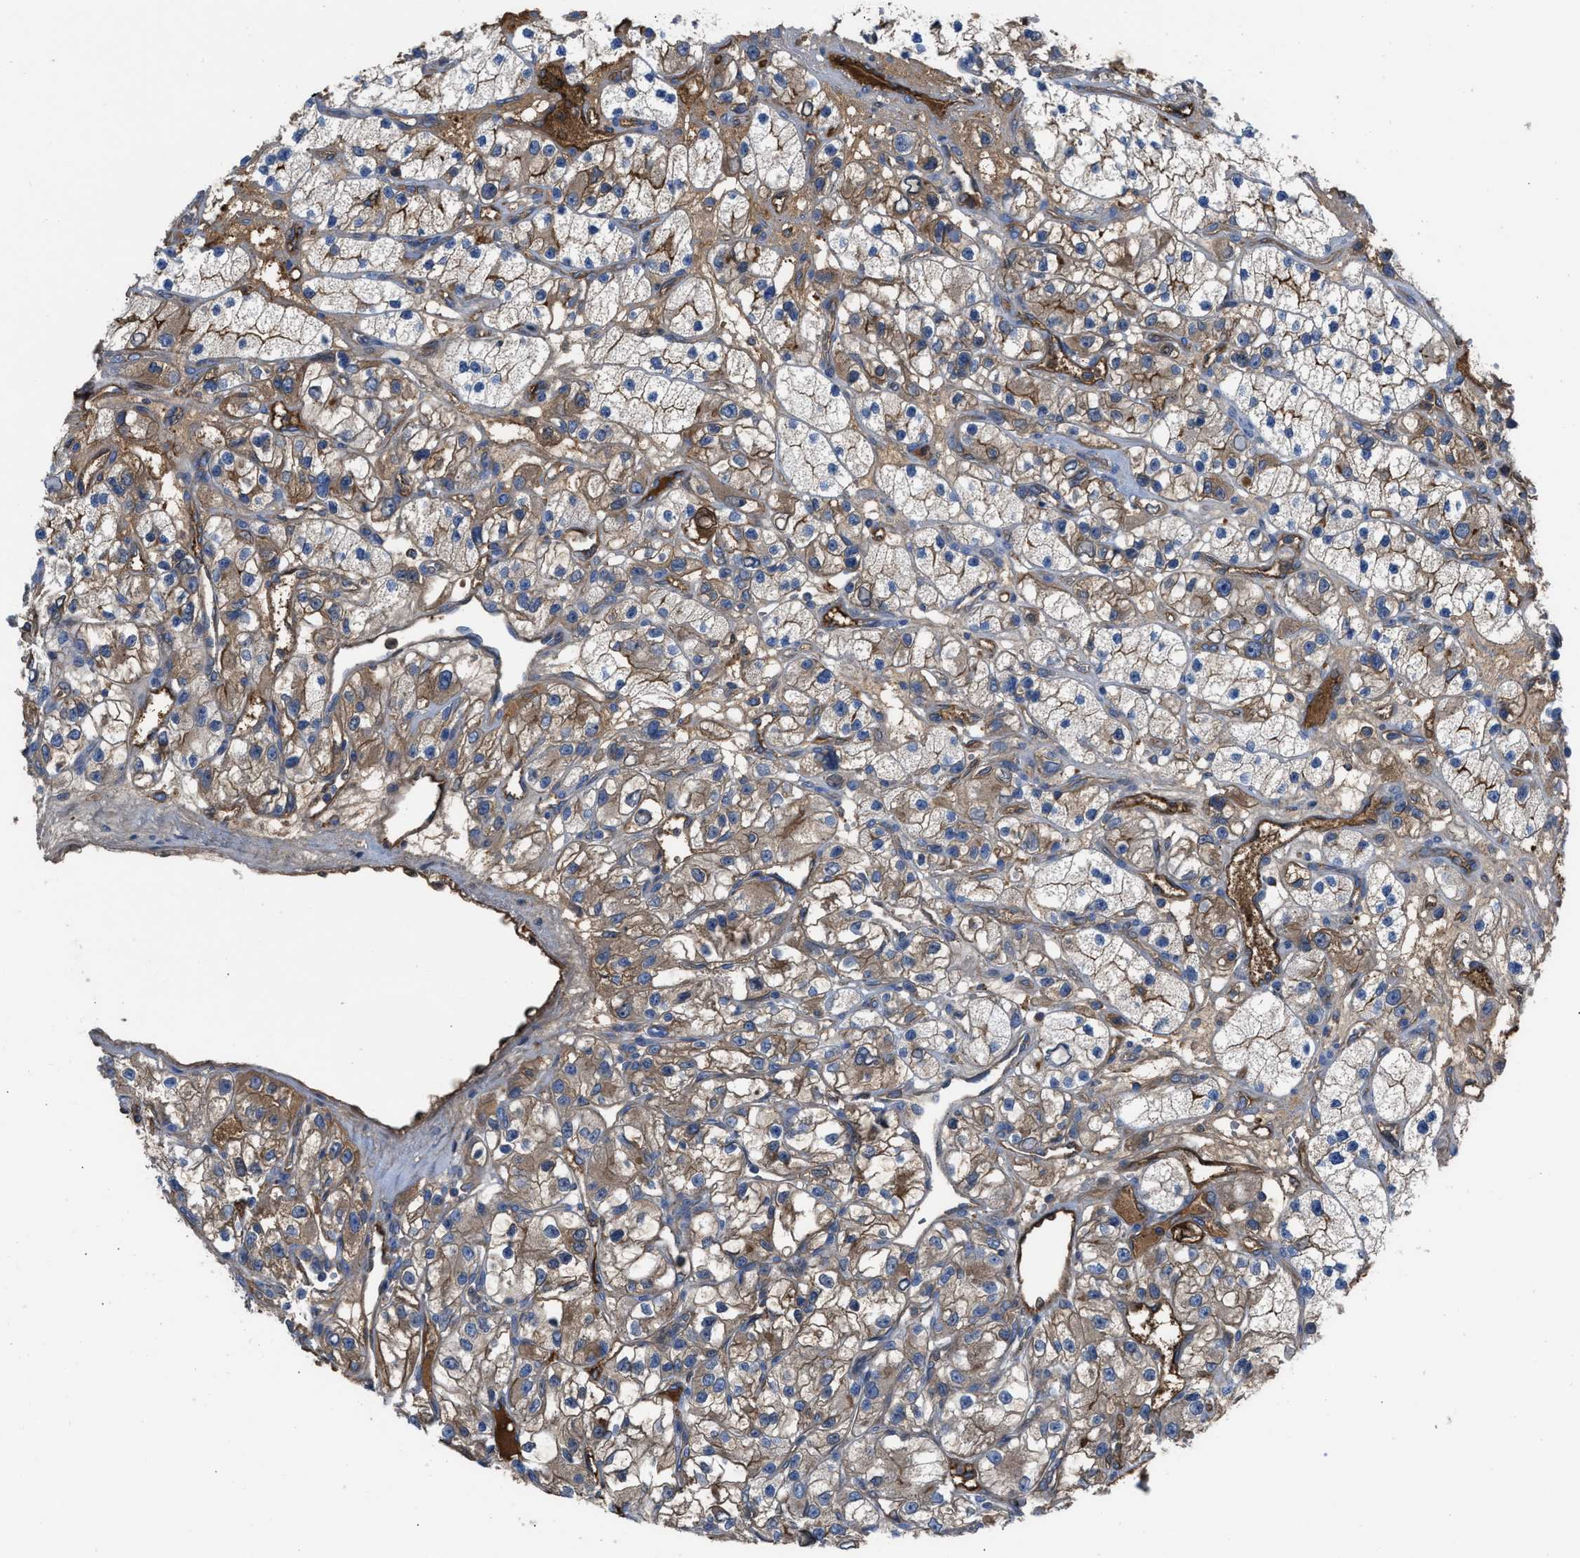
{"staining": {"intensity": "moderate", "quantity": "25%-75%", "location": "cytoplasmic/membranous"}, "tissue": "renal cancer", "cell_type": "Tumor cells", "image_type": "cancer", "snomed": [{"axis": "morphology", "description": "Adenocarcinoma, NOS"}, {"axis": "topography", "description": "Kidney"}], "caption": "Moderate cytoplasmic/membranous staining is appreciated in about 25%-75% of tumor cells in renal adenocarcinoma.", "gene": "TRIOBP", "patient": {"sex": "female", "age": 57}}